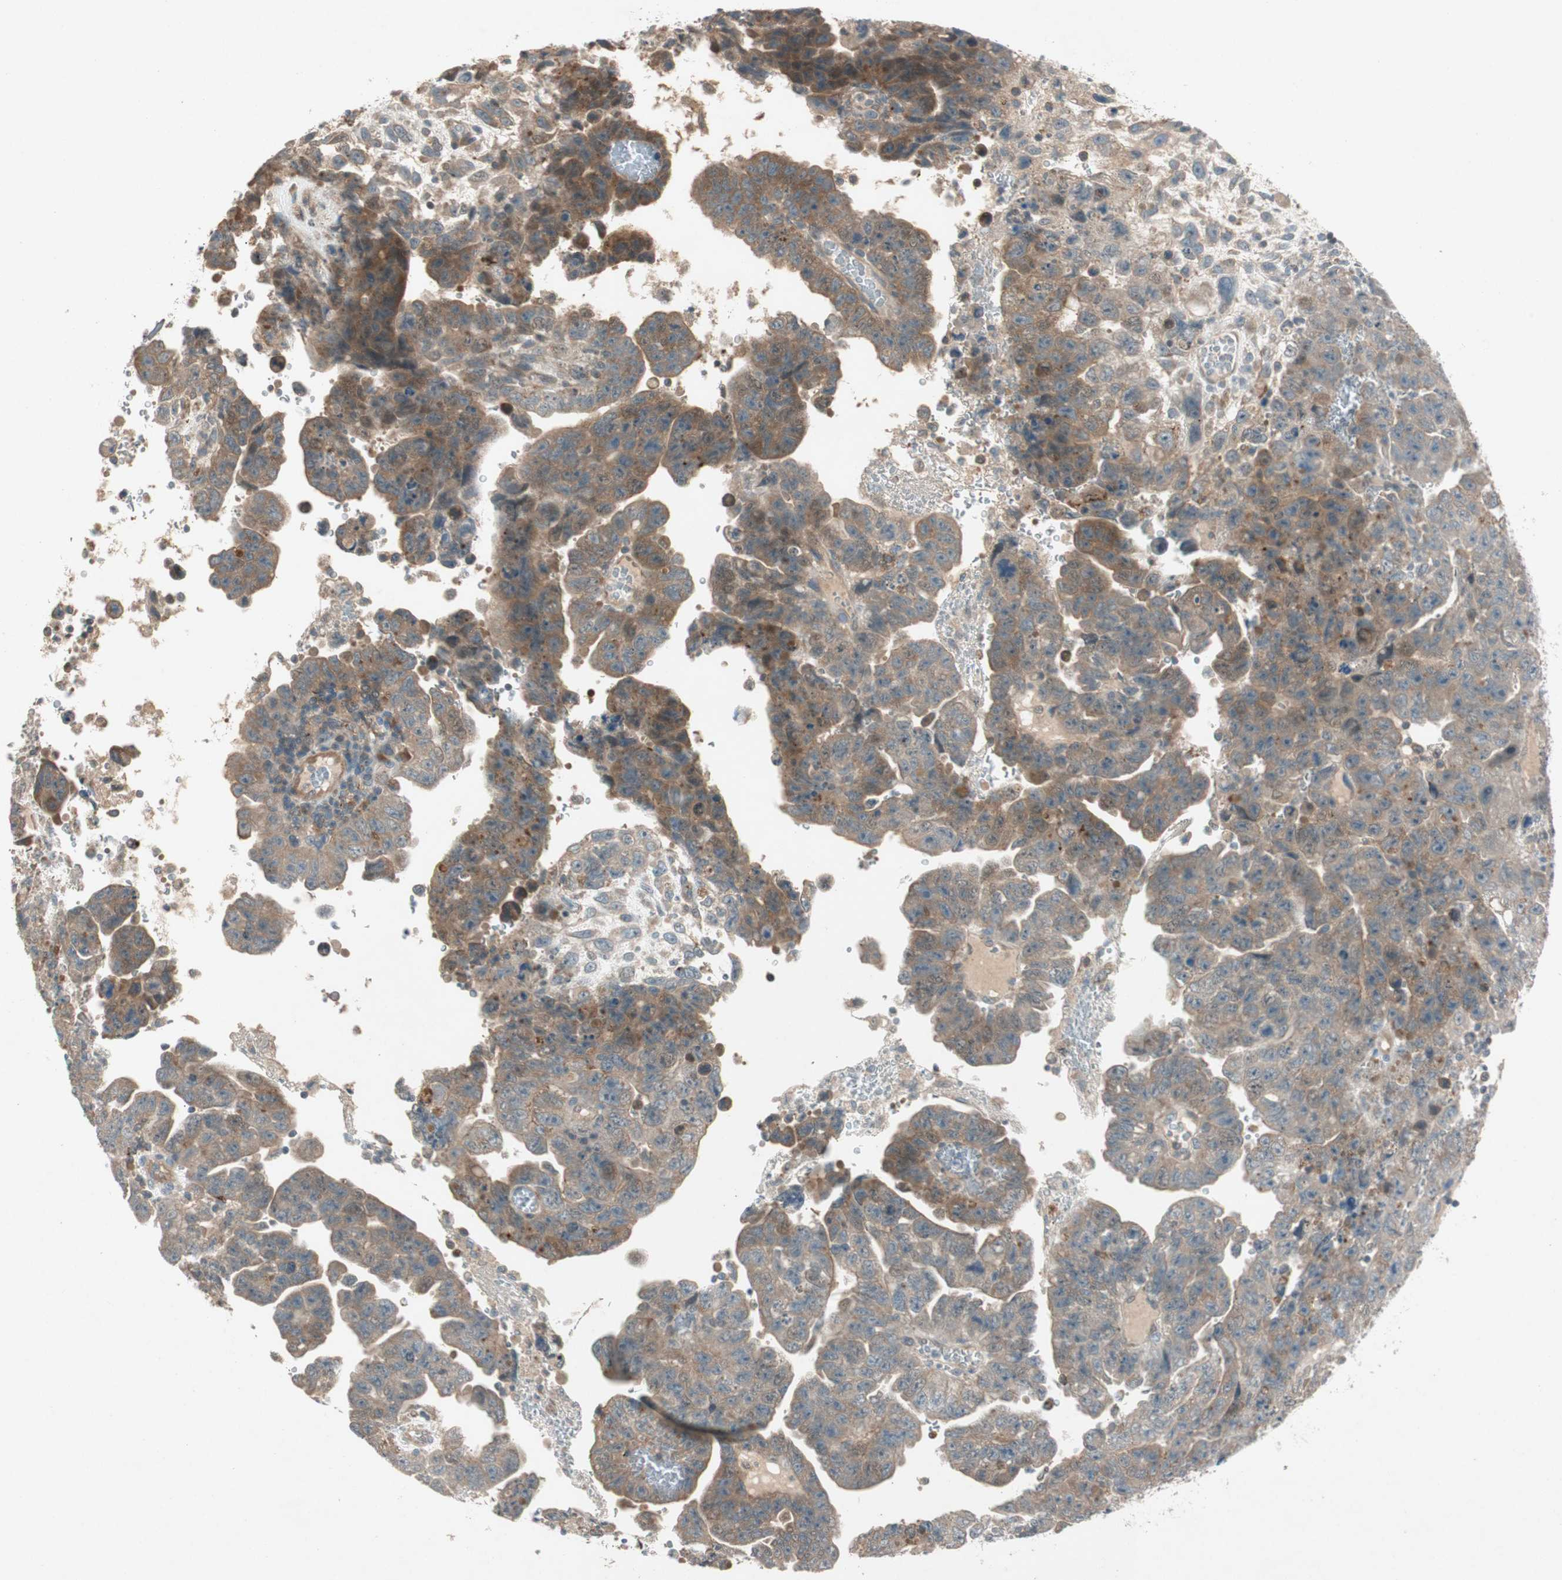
{"staining": {"intensity": "moderate", "quantity": ">75%", "location": "cytoplasmic/membranous"}, "tissue": "testis cancer", "cell_type": "Tumor cells", "image_type": "cancer", "snomed": [{"axis": "morphology", "description": "Carcinoma, Embryonal, NOS"}, {"axis": "topography", "description": "Testis"}], "caption": "Immunohistochemical staining of human embryonal carcinoma (testis) shows medium levels of moderate cytoplasmic/membranous protein positivity in approximately >75% of tumor cells.", "gene": "NCLN", "patient": {"sex": "male", "age": 28}}